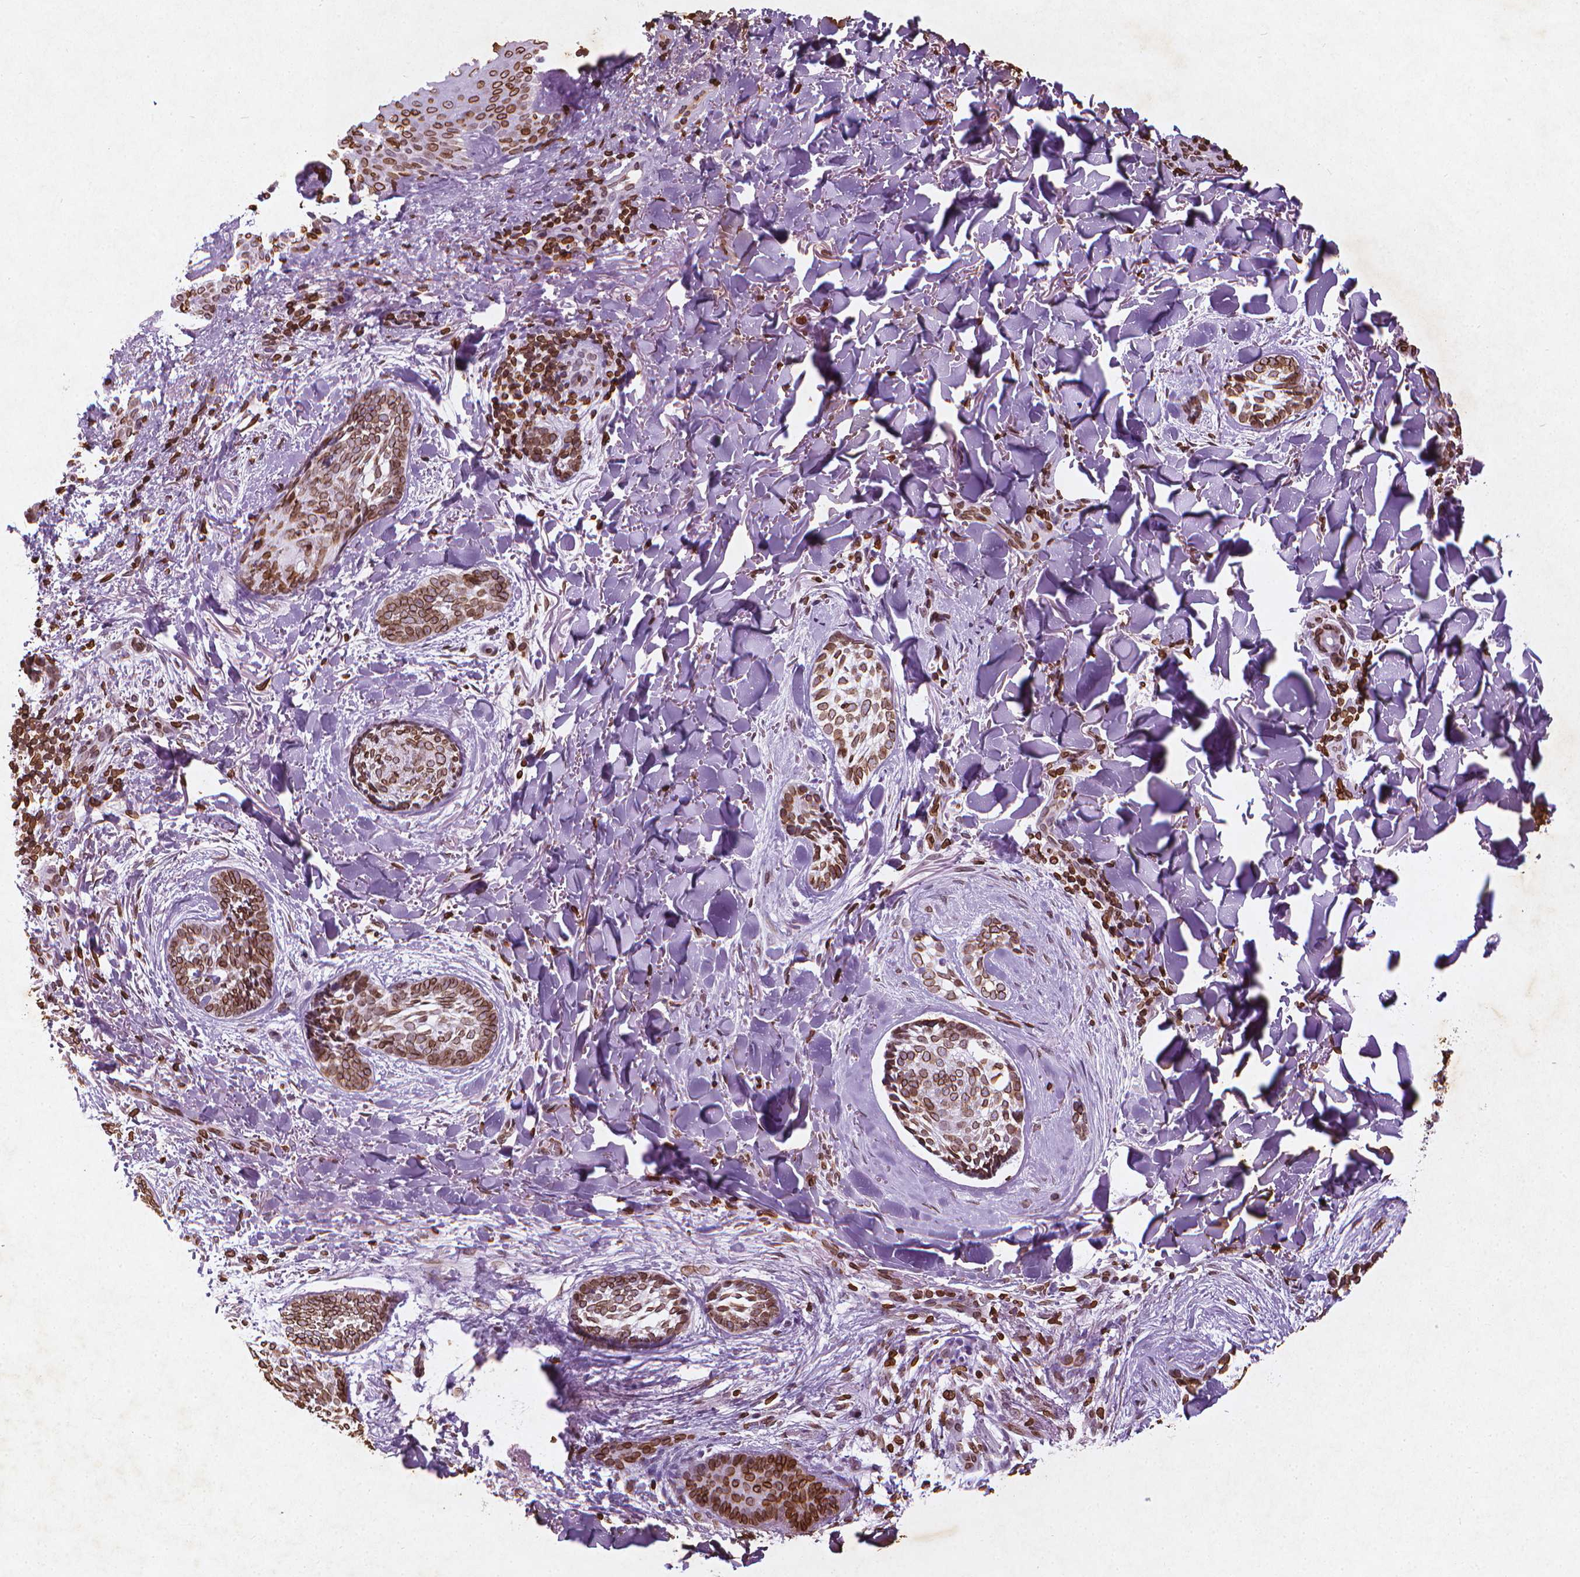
{"staining": {"intensity": "moderate", "quantity": ">75%", "location": "cytoplasmic/membranous,nuclear"}, "tissue": "skin cancer", "cell_type": "Tumor cells", "image_type": "cancer", "snomed": [{"axis": "morphology", "description": "Basal cell carcinoma"}, {"axis": "topography", "description": "Skin"}], "caption": "A brown stain labels moderate cytoplasmic/membranous and nuclear staining of a protein in human skin cancer tumor cells. The protein is shown in brown color, while the nuclei are stained blue.", "gene": "LMNB1", "patient": {"sex": "female", "age": 68}}